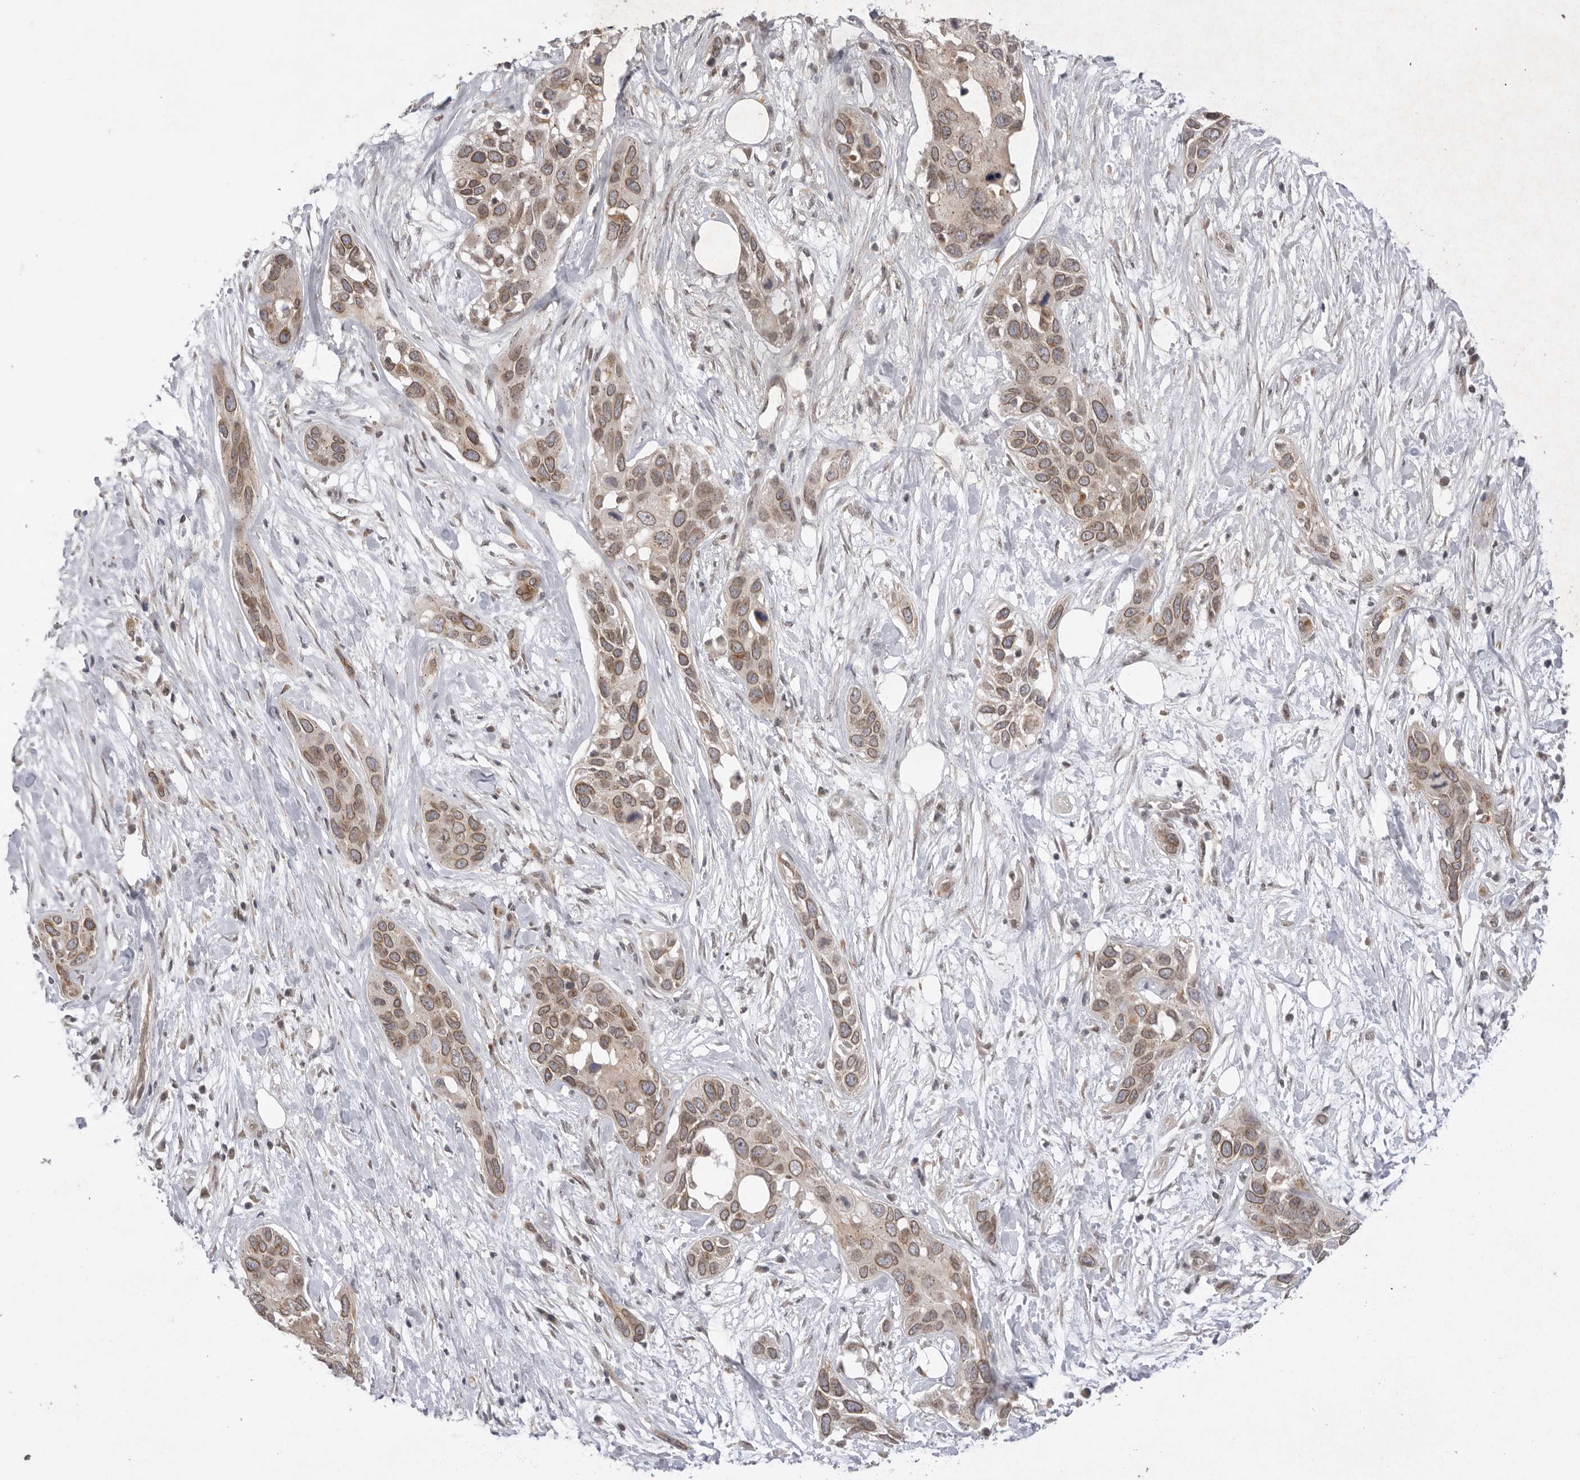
{"staining": {"intensity": "weak", "quantity": ">75%", "location": "cytoplasmic/membranous,nuclear"}, "tissue": "pancreatic cancer", "cell_type": "Tumor cells", "image_type": "cancer", "snomed": [{"axis": "morphology", "description": "Adenocarcinoma, NOS"}, {"axis": "topography", "description": "Pancreas"}], "caption": "Immunohistochemistry histopathology image of pancreatic cancer (adenocarcinoma) stained for a protein (brown), which exhibits low levels of weak cytoplasmic/membranous and nuclear positivity in approximately >75% of tumor cells.", "gene": "TLR3", "patient": {"sex": "female", "age": 60}}